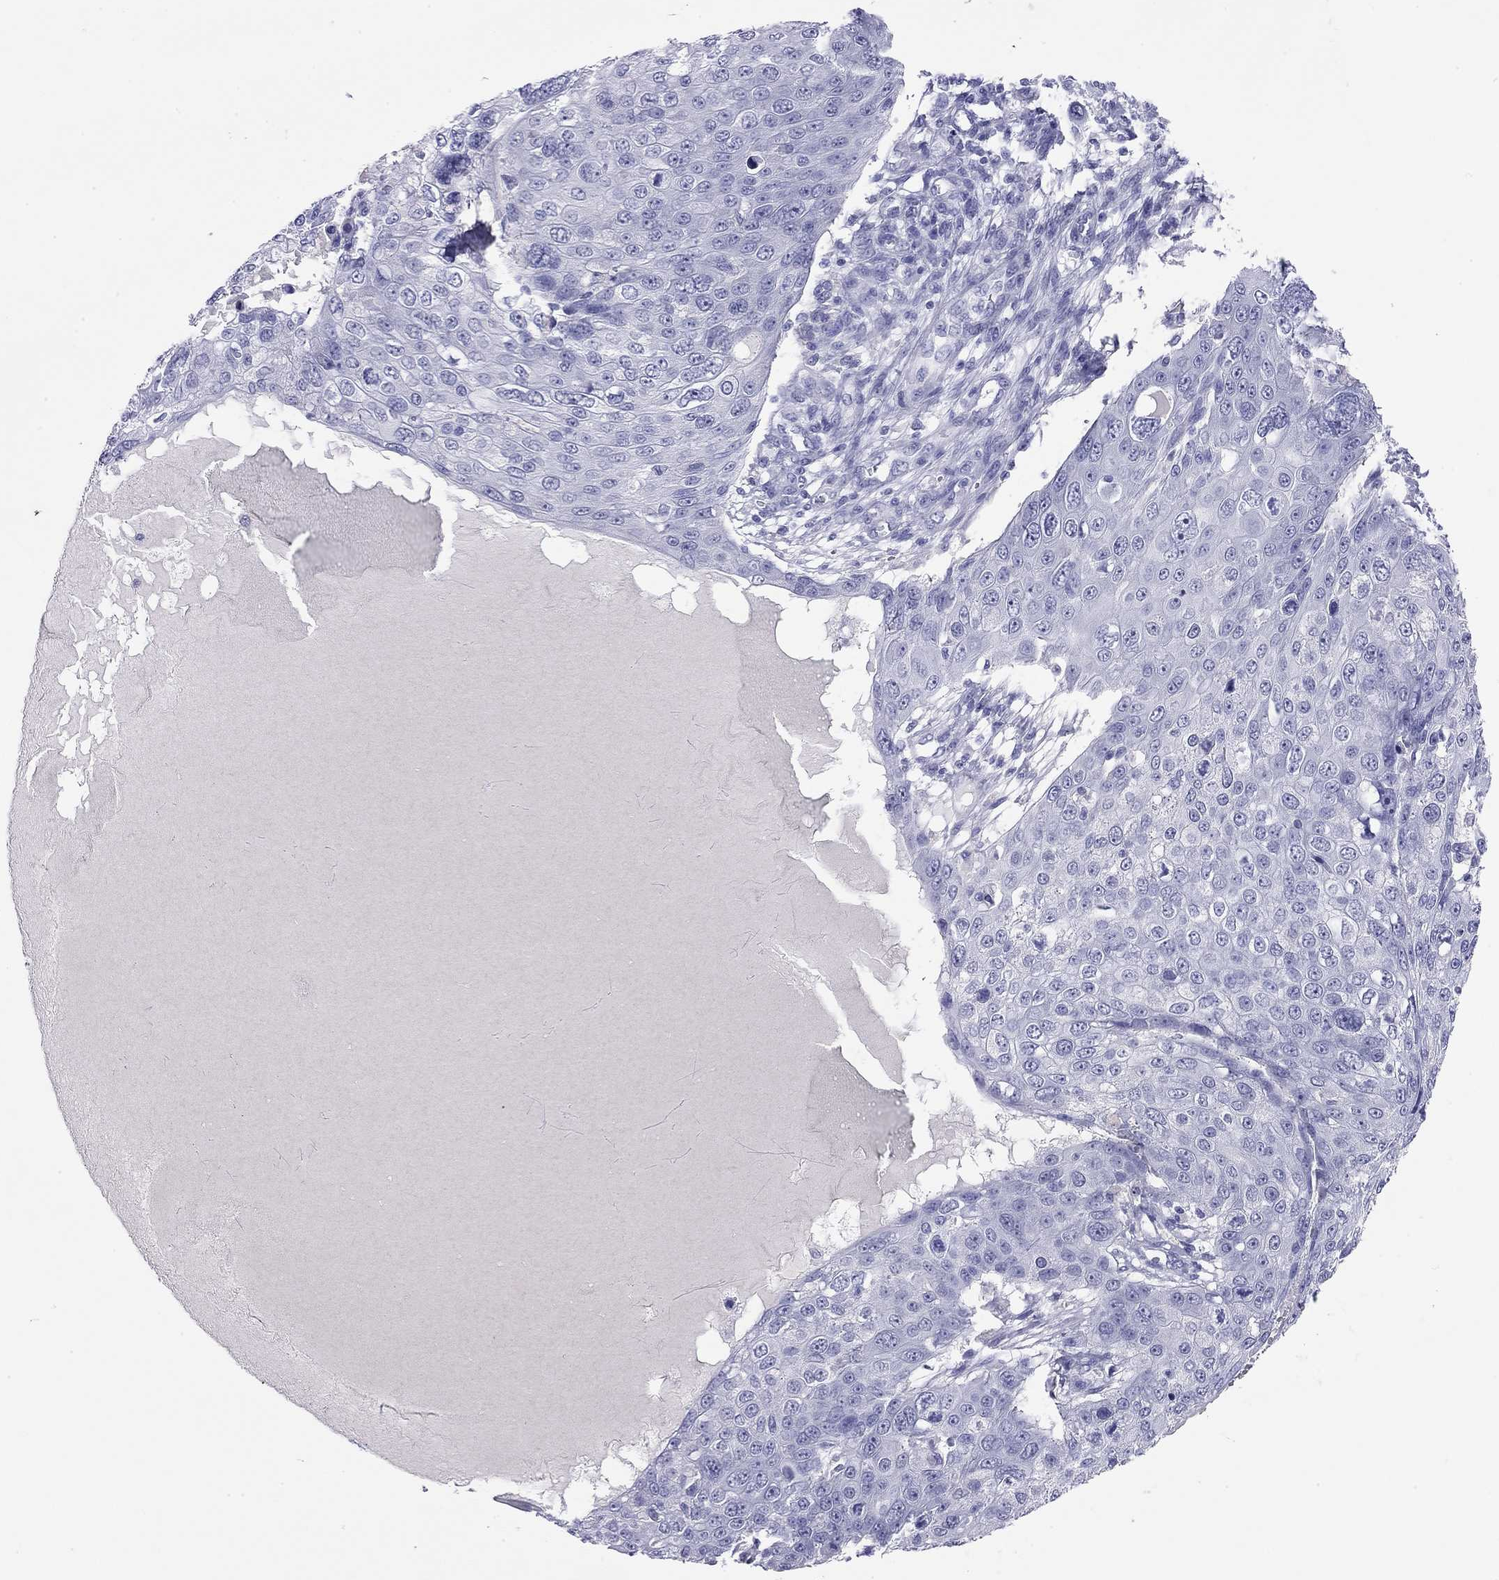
{"staining": {"intensity": "negative", "quantity": "none", "location": "none"}, "tissue": "skin cancer", "cell_type": "Tumor cells", "image_type": "cancer", "snomed": [{"axis": "morphology", "description": "Squamous cell carcinoma, NOS"}, {"axis": "topography", "description": "Skin"}], "caption": "The image displays no significant staining in tumor cells of squamous cell carcinoma (skin).", "gene": "ODF4", "patient": {"sex": "male", "age": 71}}